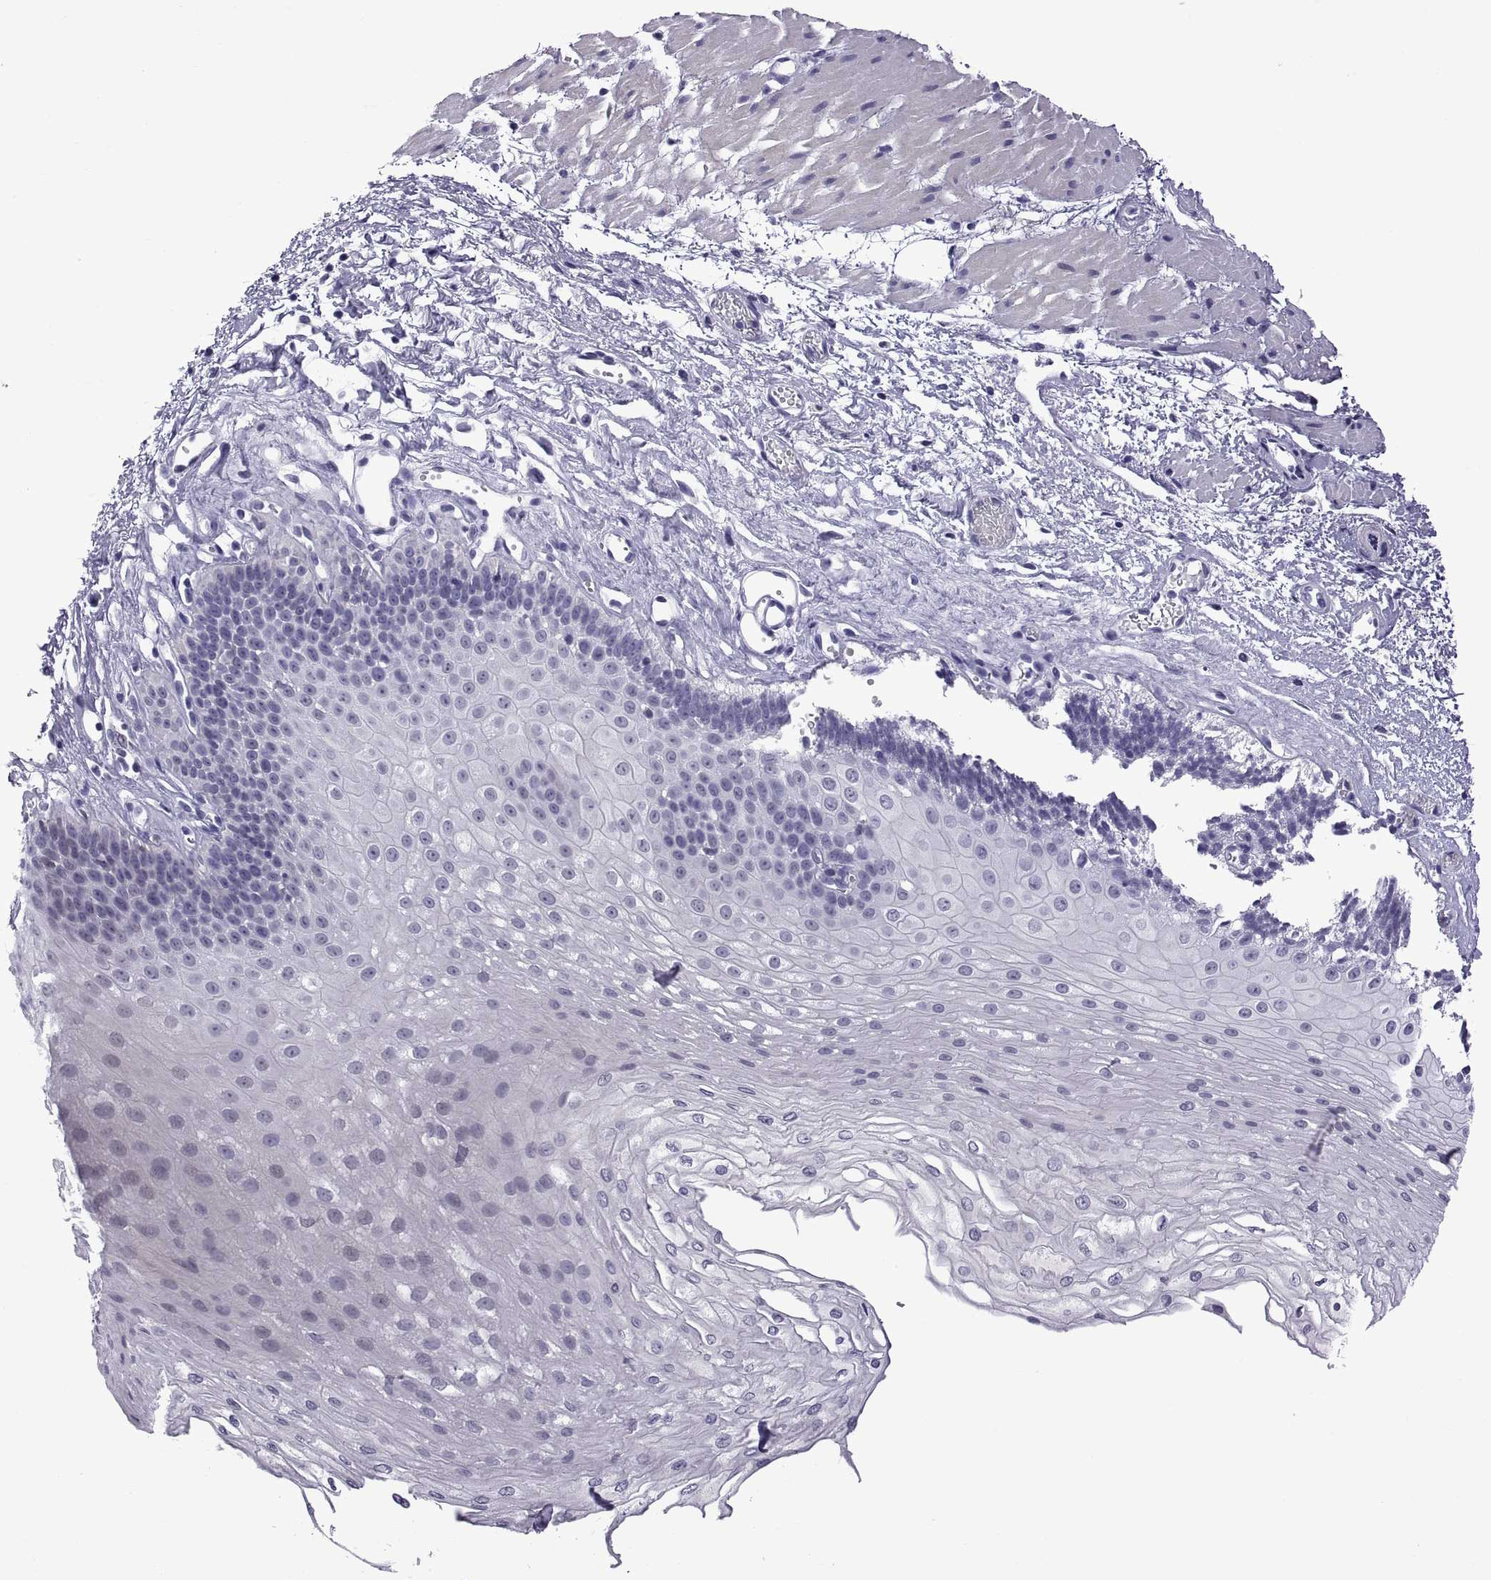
{"staining": {"intensity": "negative", "quantity": "none", "location": "none"}, "tissue": "esophagus", "cell_type": "Squamous epithelial cells", "image_type": "normal", "snomed": [{"axis": "morphology", "description": "Normal tissue, NOS"}, {"axis": "topography", "description": "Esophagus"}], "caption": "The histopathology image demonstrates no staining of squamous epithelial cells in benign esophagus.", "gene": "C3orf22", "patient": {"sex": "female", "age": 62}}